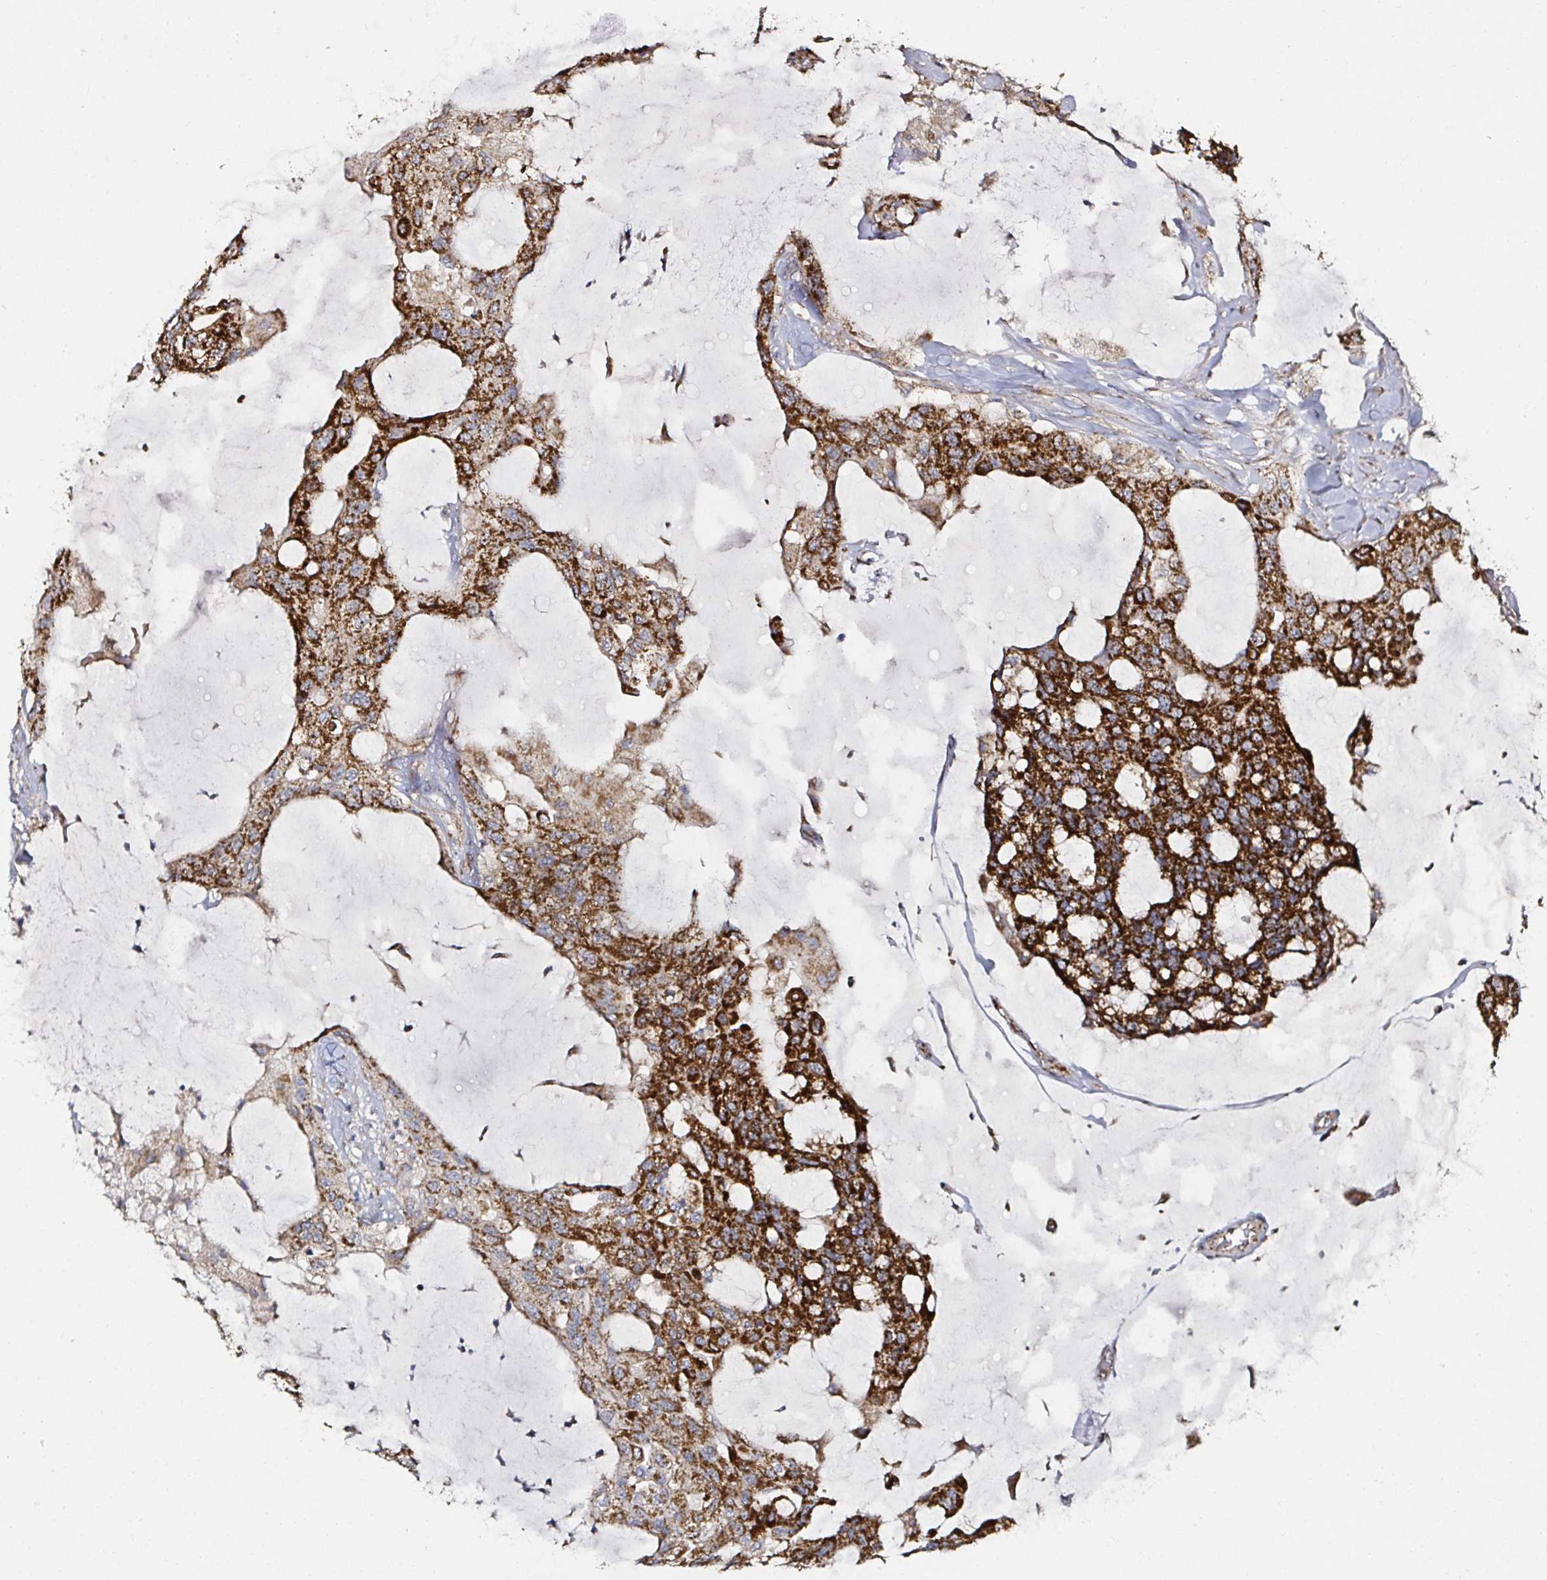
{"staining": {"intensity": "strong", "quantity": ">75%", "location": "cytoplasmic/membranous"}, "tissue": "colorectal cancer", "cell_type": "Tumor cells", "image_type": "cancer", "snomed": [{"axis": "morphology", "description": "Adenocarcinoma, NOS"}, {"axis": "topography", "description": "Rectum"}], "caption": "DAB (3,3'-diaminobenzidine) immunohistochemical staining of colorectal cancer shows strong cytoplasmic/membranous protein positivity in about >75% of tumor cells.", "gene": "ATAD3B", "patient": {"sex": "female", "age": 59}}